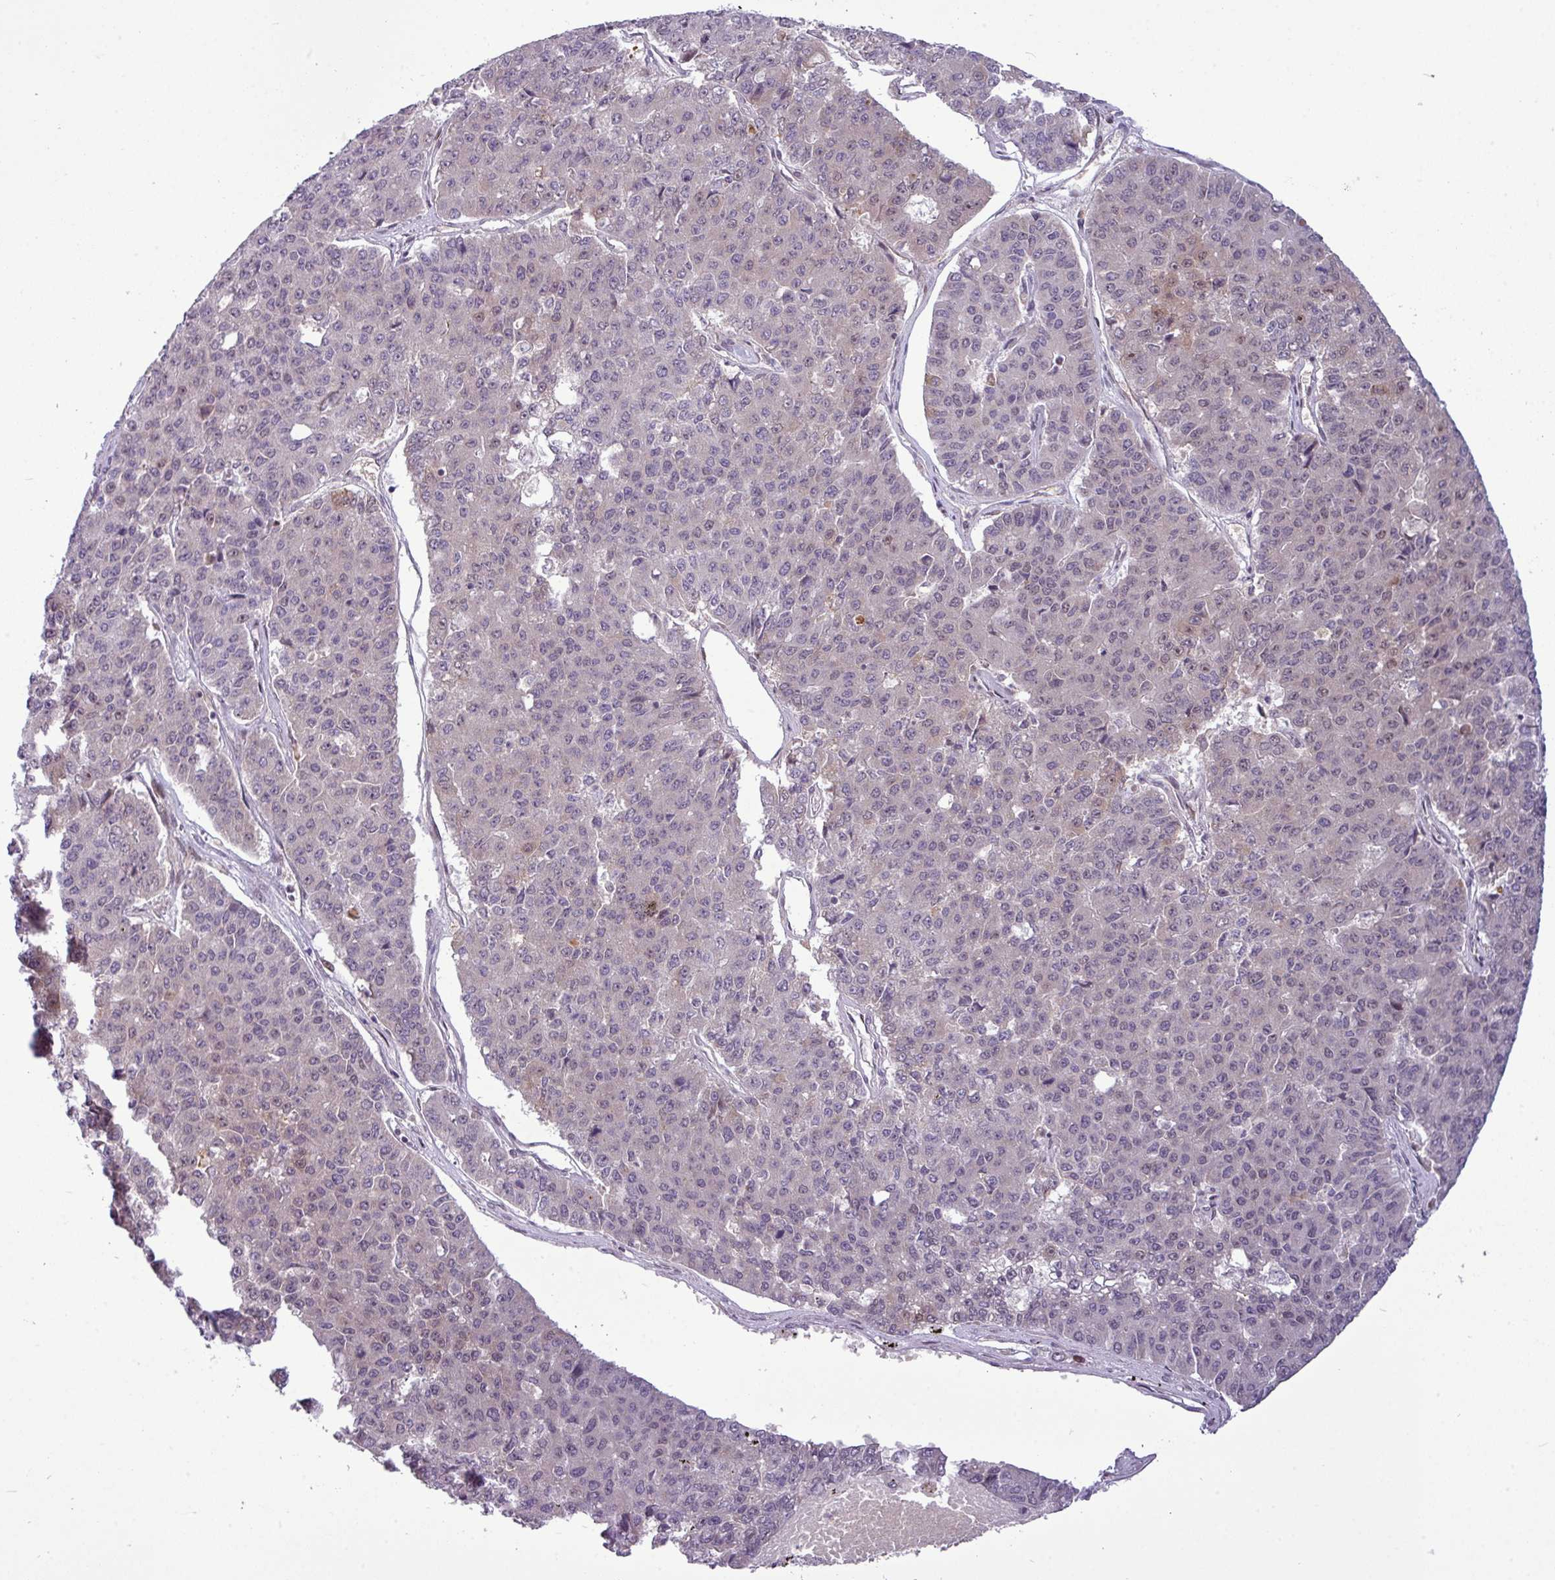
{"staining": {"intensity": "negative", "quantity": "none", "location": "none"}, "tissue": "pancreatic cancer", "cell_type": "Tumor cells", "image_type": "cancer", "snomed": [{"axis": "morphology", "description": "Adenocarcinoma, NOS"}, {"axis": "topography", "description": "Pancreas"}], "caption": "Image shows no significant protein staining in tumor cells of pancreatic adenocarcinoma.", "gene": "SLC66A2", "patient": {"sex": "male", "age": 50}}